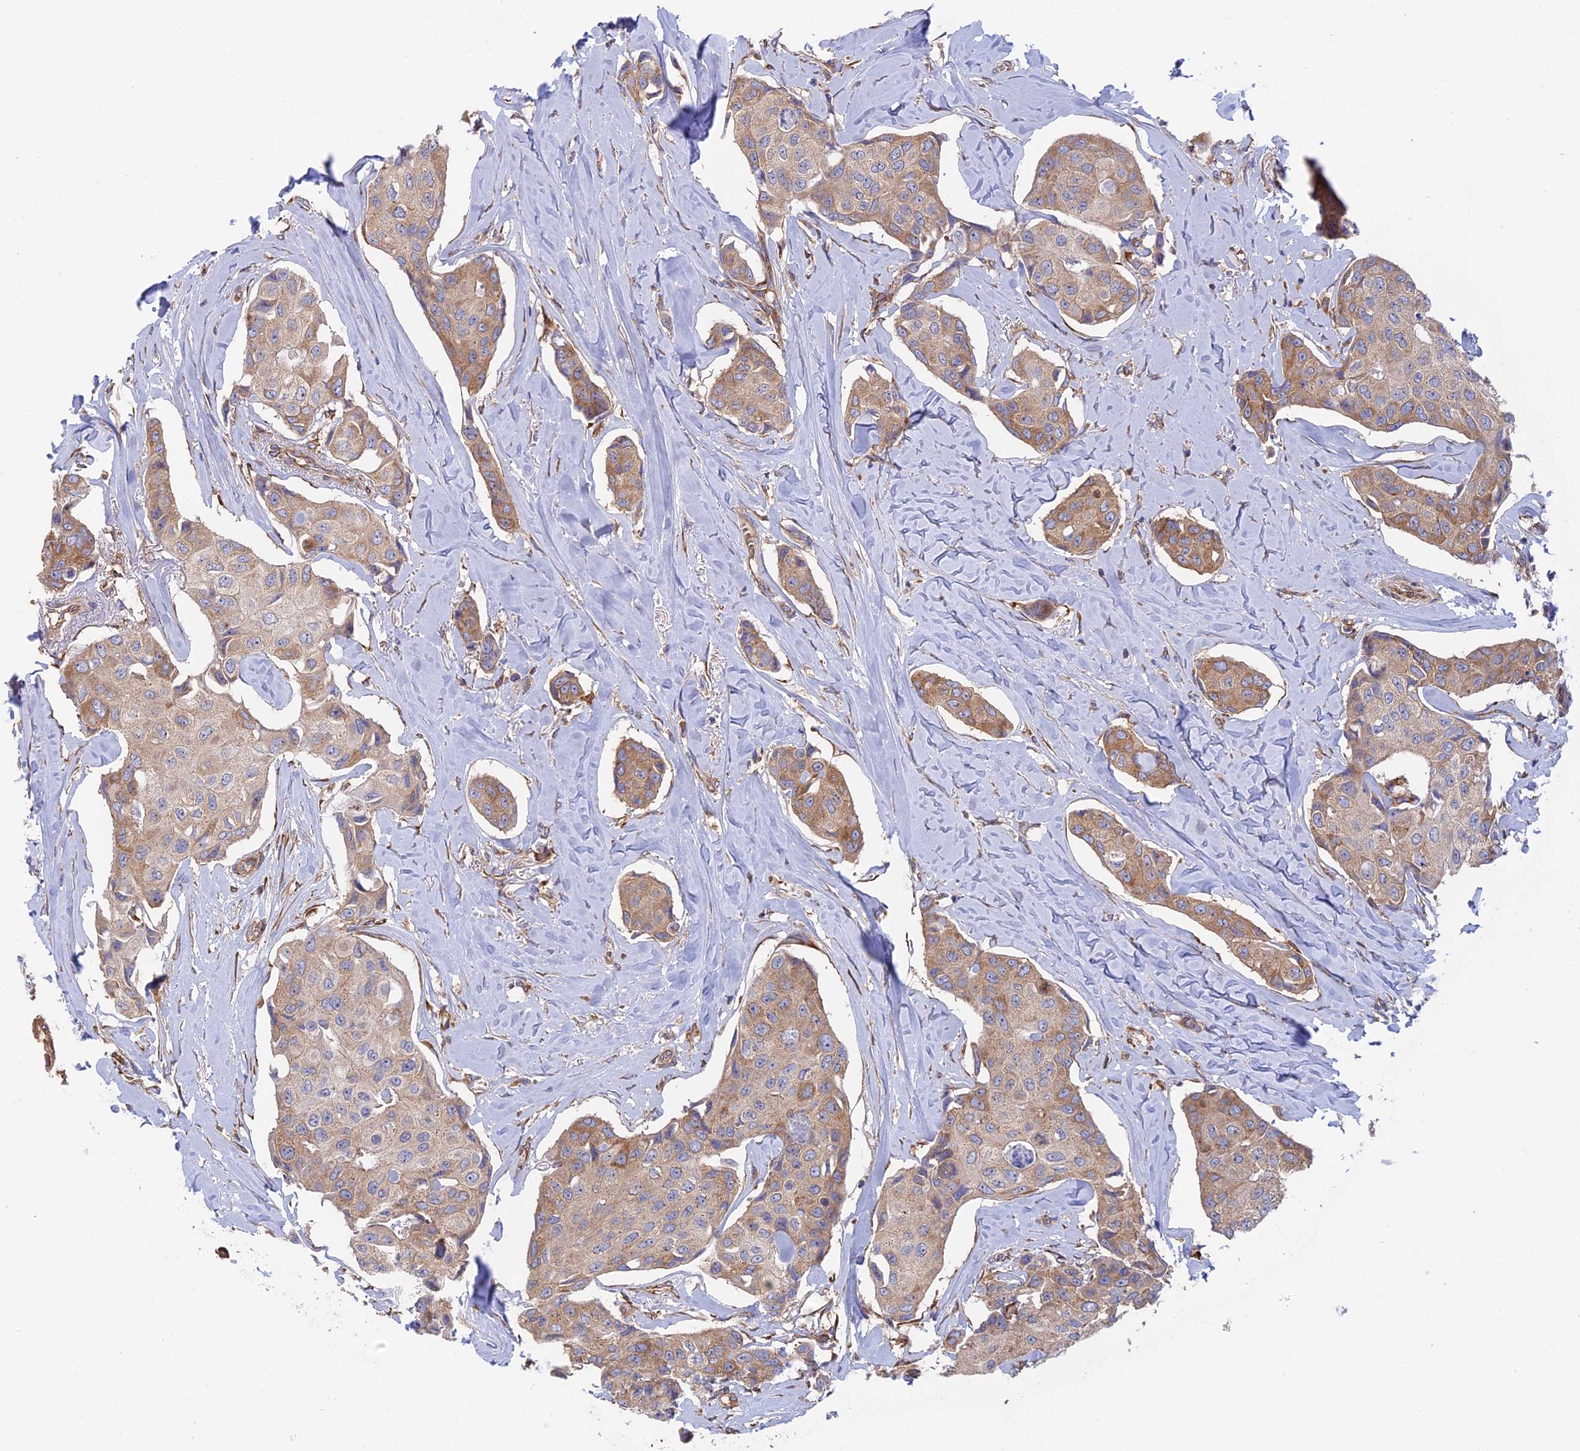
{"staining": {"intensity": "moderate", "quantity": ">75%", "location": "cytoplasmic/membranous"}, "tissue": "breast cancer", "cell_type": "Tumor cells", "image_type": "cancer", "snomed": [{"axis": "morphology", "description": "Duct carcinoma"}, {"axis": "topography", "description": "Breast"}], "caption": "Breast cancer (invasive ductal carcinoma) stained with a protein marker exhibits moderate staining in tumor cells.", "gene": "GMIP", "patient": {"sex": "female", "age": 80}}